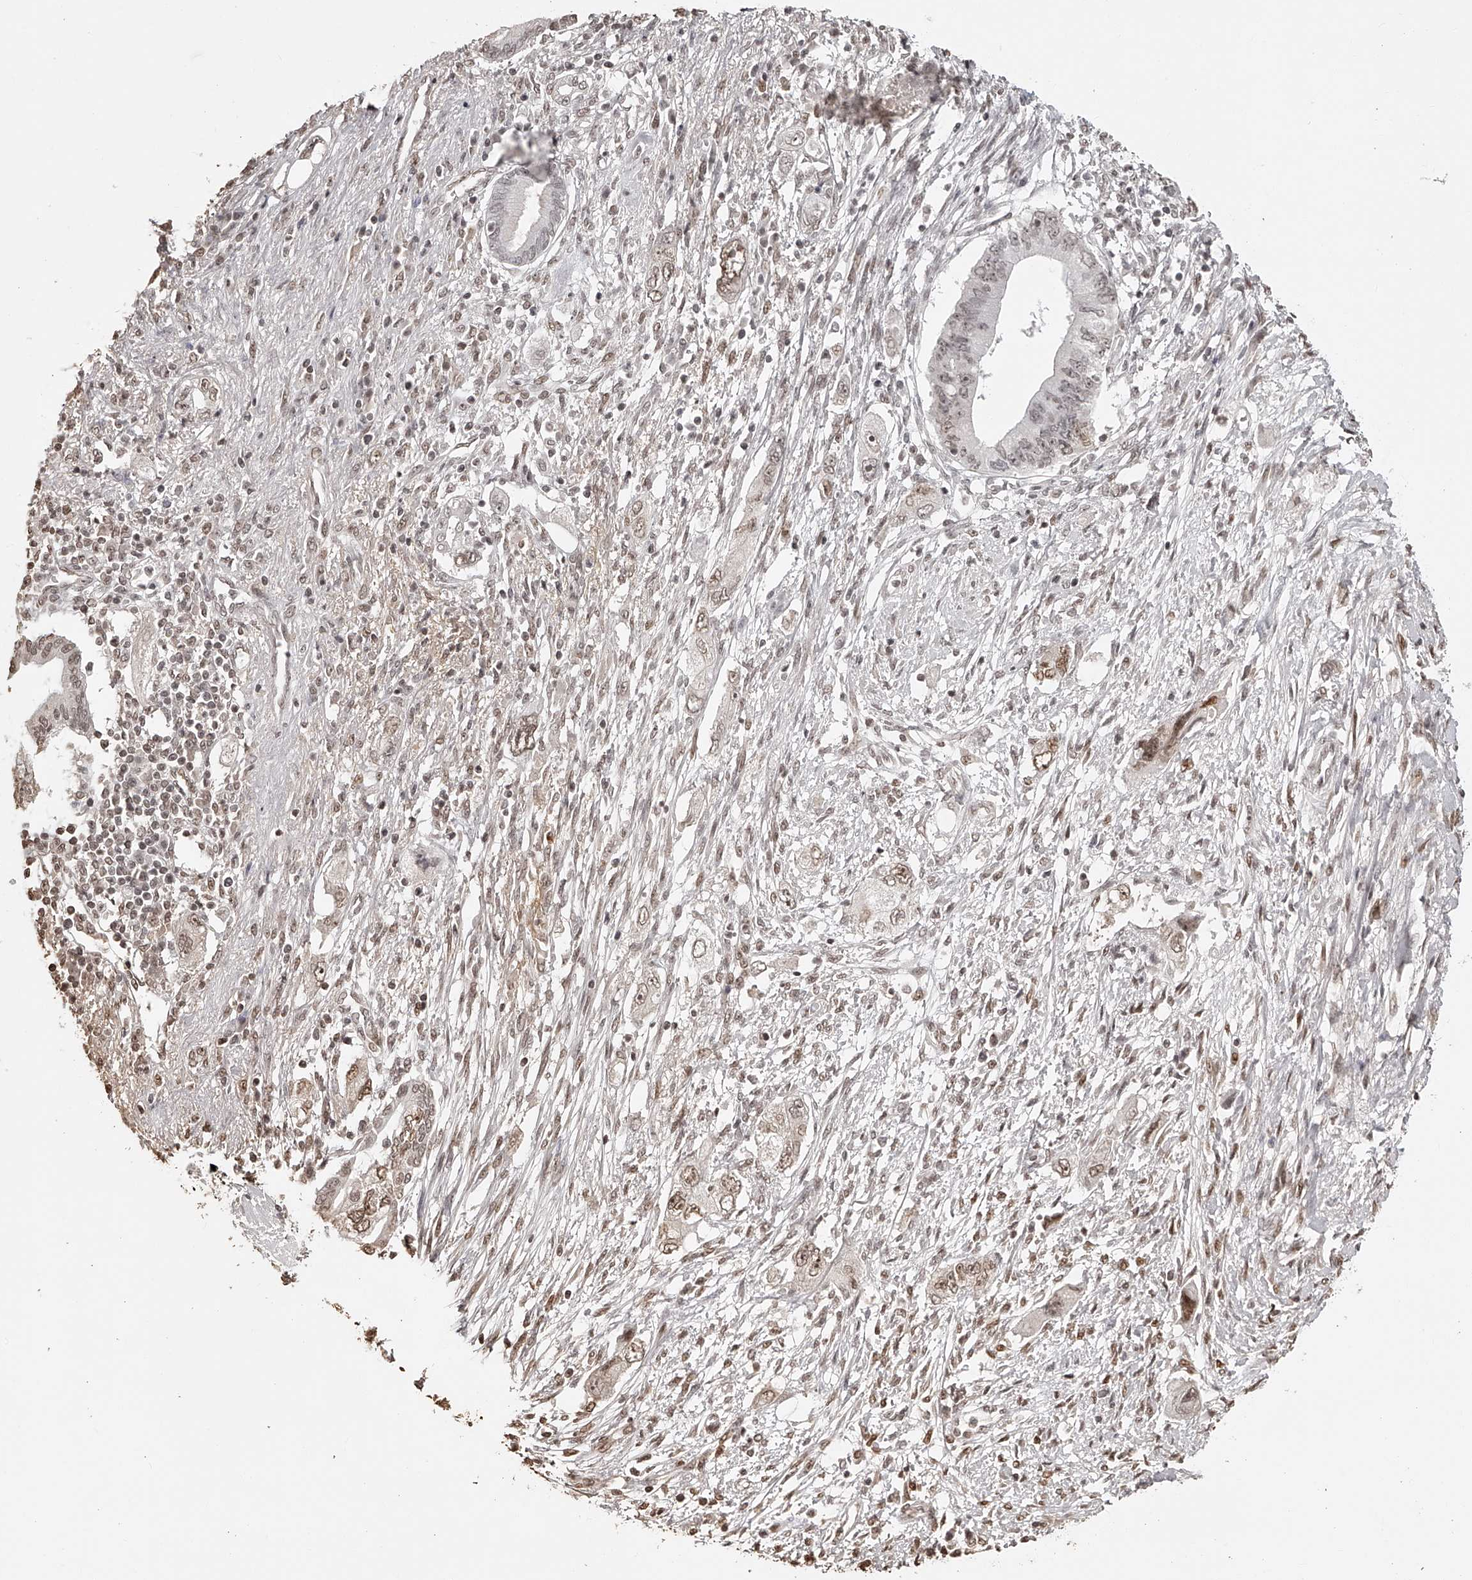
{"staining": {"intensity": "moderate", "quantity": ">75%", "location": "nuclear"}, "tissue": "pancreatic cancer", "cell_type": "Tumor cells", "image_type": "cancer", "snomed": [{"axis": "morphology", "description": "Adenocarcinoma, NOS"}, {"axis": "topography", "description": "Pancreas"}], "caption": "Immunohistochemical staining of adenocarcinoma (pancreatic) exhibits medium levels of moderate nuclear positivity in about >75% of tumor cells. (DAB IHC with brightfield microscopy, high magnification).", "gene": "ZNF503", "patient": {"sex": "female", "age": 73}}